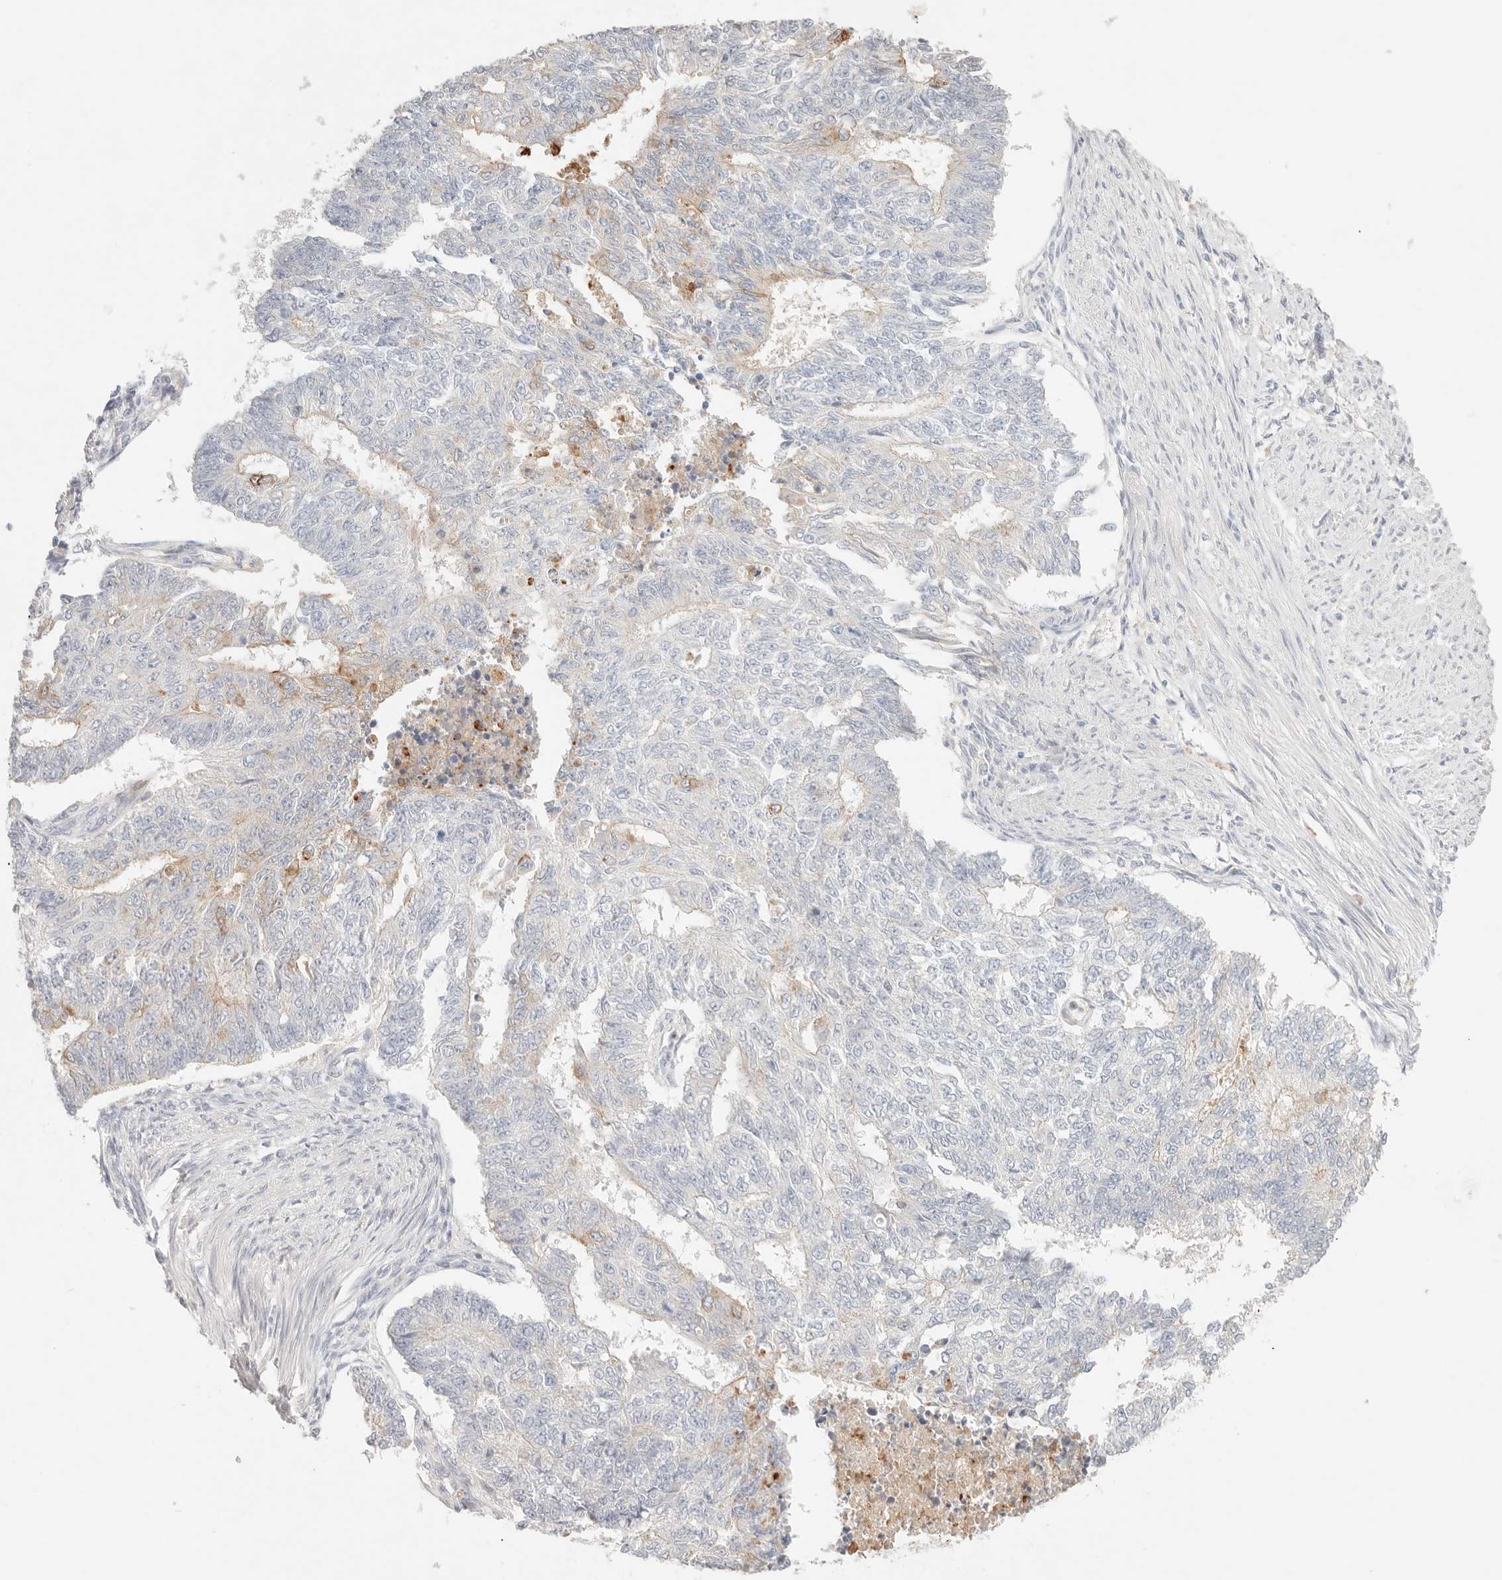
{"staining": {"intensity": "moderate", "quantity": "<25%", "location": "cytoplasmic/membranous"}, "tissue": "endometrial cancer", "cell_type": "Tumor cells", "image_type": "cancer", "snomed": [{"axis": "morphology", "description": "Adenocarcinoma, NOS"}, {"axis": "topography", "description": "Endometrium"}], "caption": "Adenocarcinoma (endometrial) tissue displays moderate cytoplasmic/membranous expression in approximately <25% of tumor cells, visualized by immunohistochemistry.", "gene": "CEP120", "patient": {"sex": "female", "age": 32}}